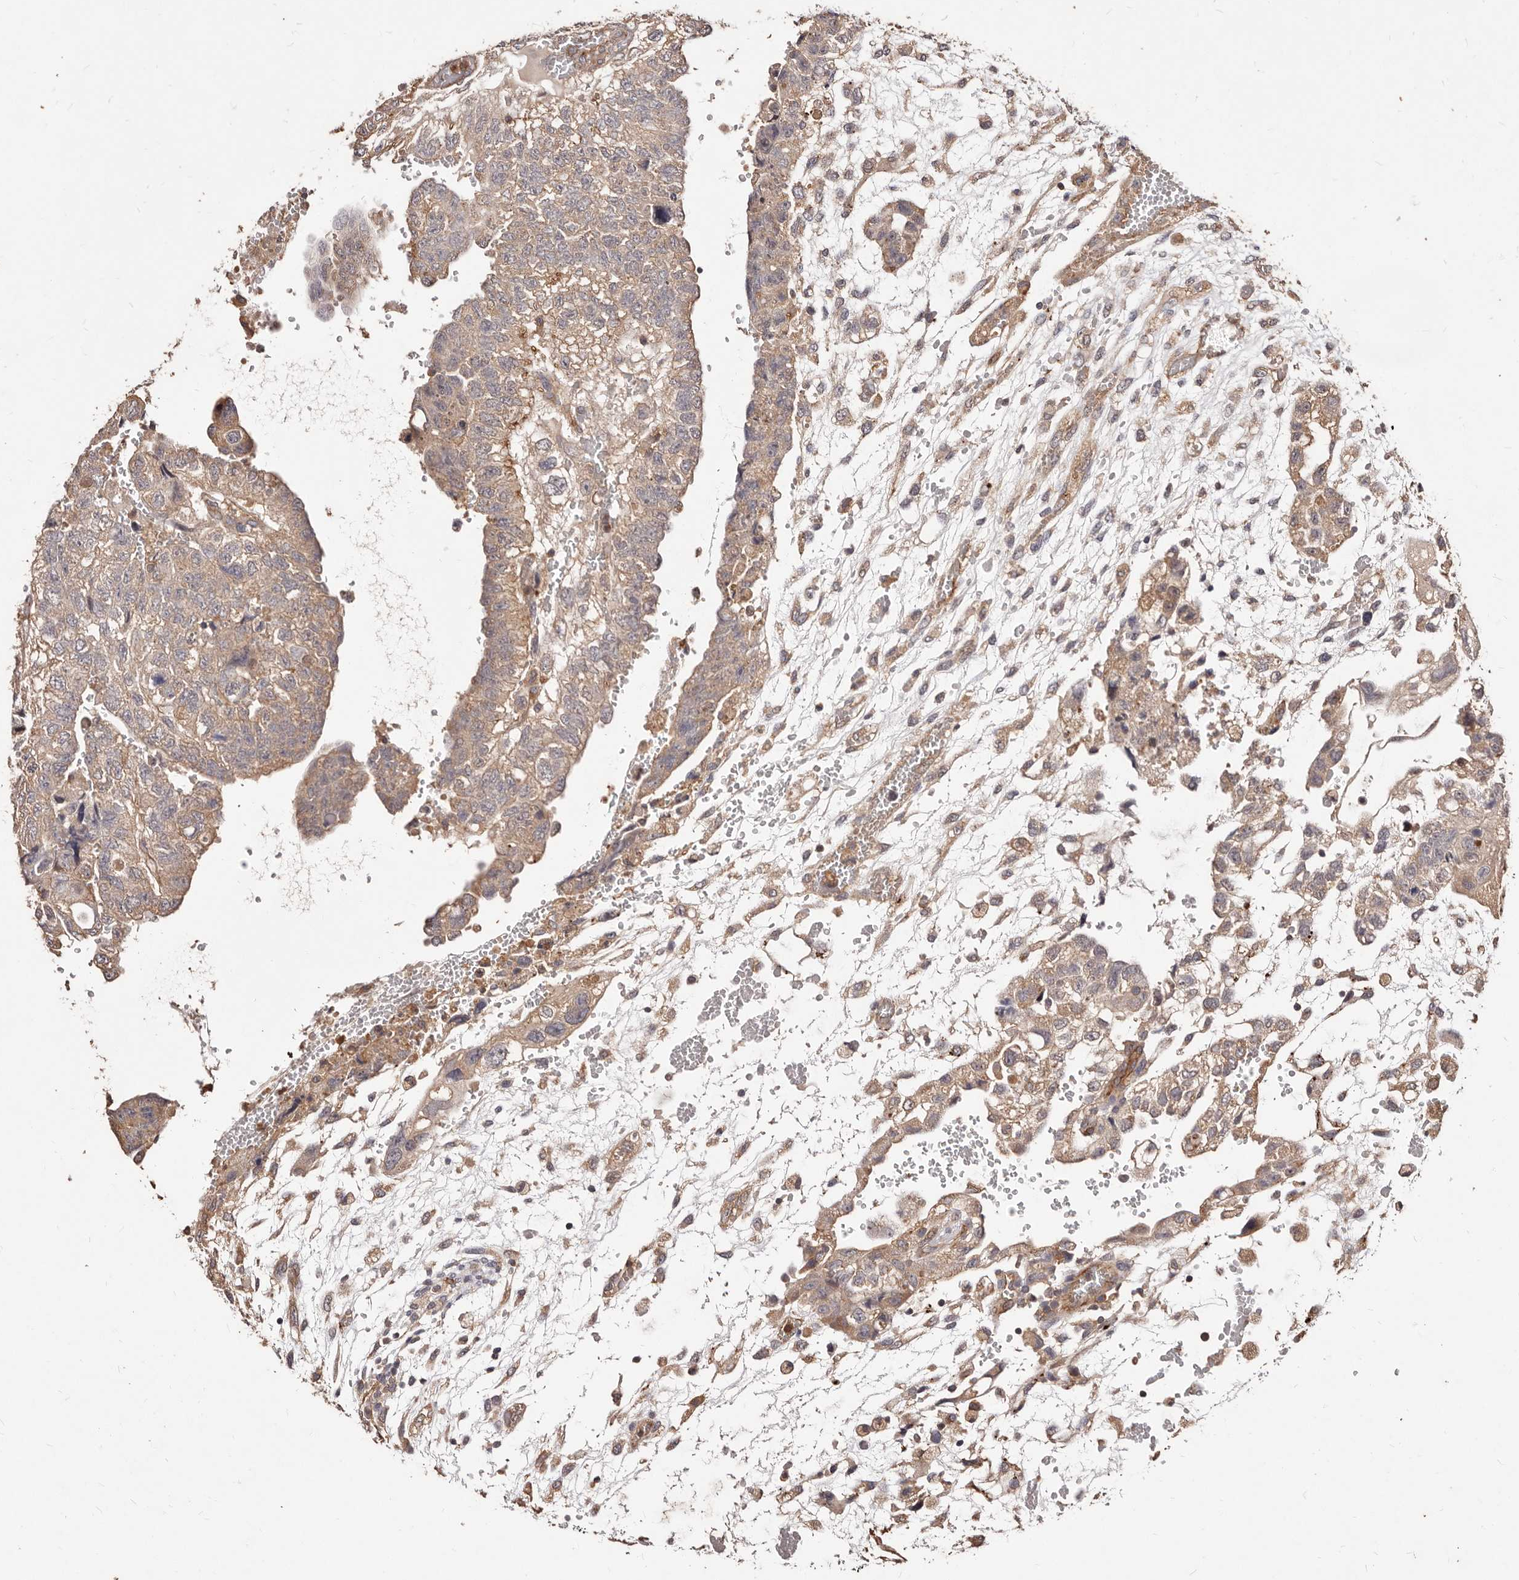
{"staining": {"intensity": "weak", "quantity": ">75%", "location": "cytoplasmic/membranous"}, "tissue": "testis cancer", "cell_type": "Tumor cells", "image_type": "cancer", "snomed": [{"axis": "morphology", "description": "Carcinoma, Embryonal, NOS"}, {"axis": "topography", "description": "Testis"}], "caption": "Immunohistochemical staining of human embryonal carcinoma (testis) demonstrates low levels of weak cytoplasmic/membranous protein expression in approximately >75% of tumor cells.", "gene": "CCL14", "patient": {"sex": "male", "age": 36}}